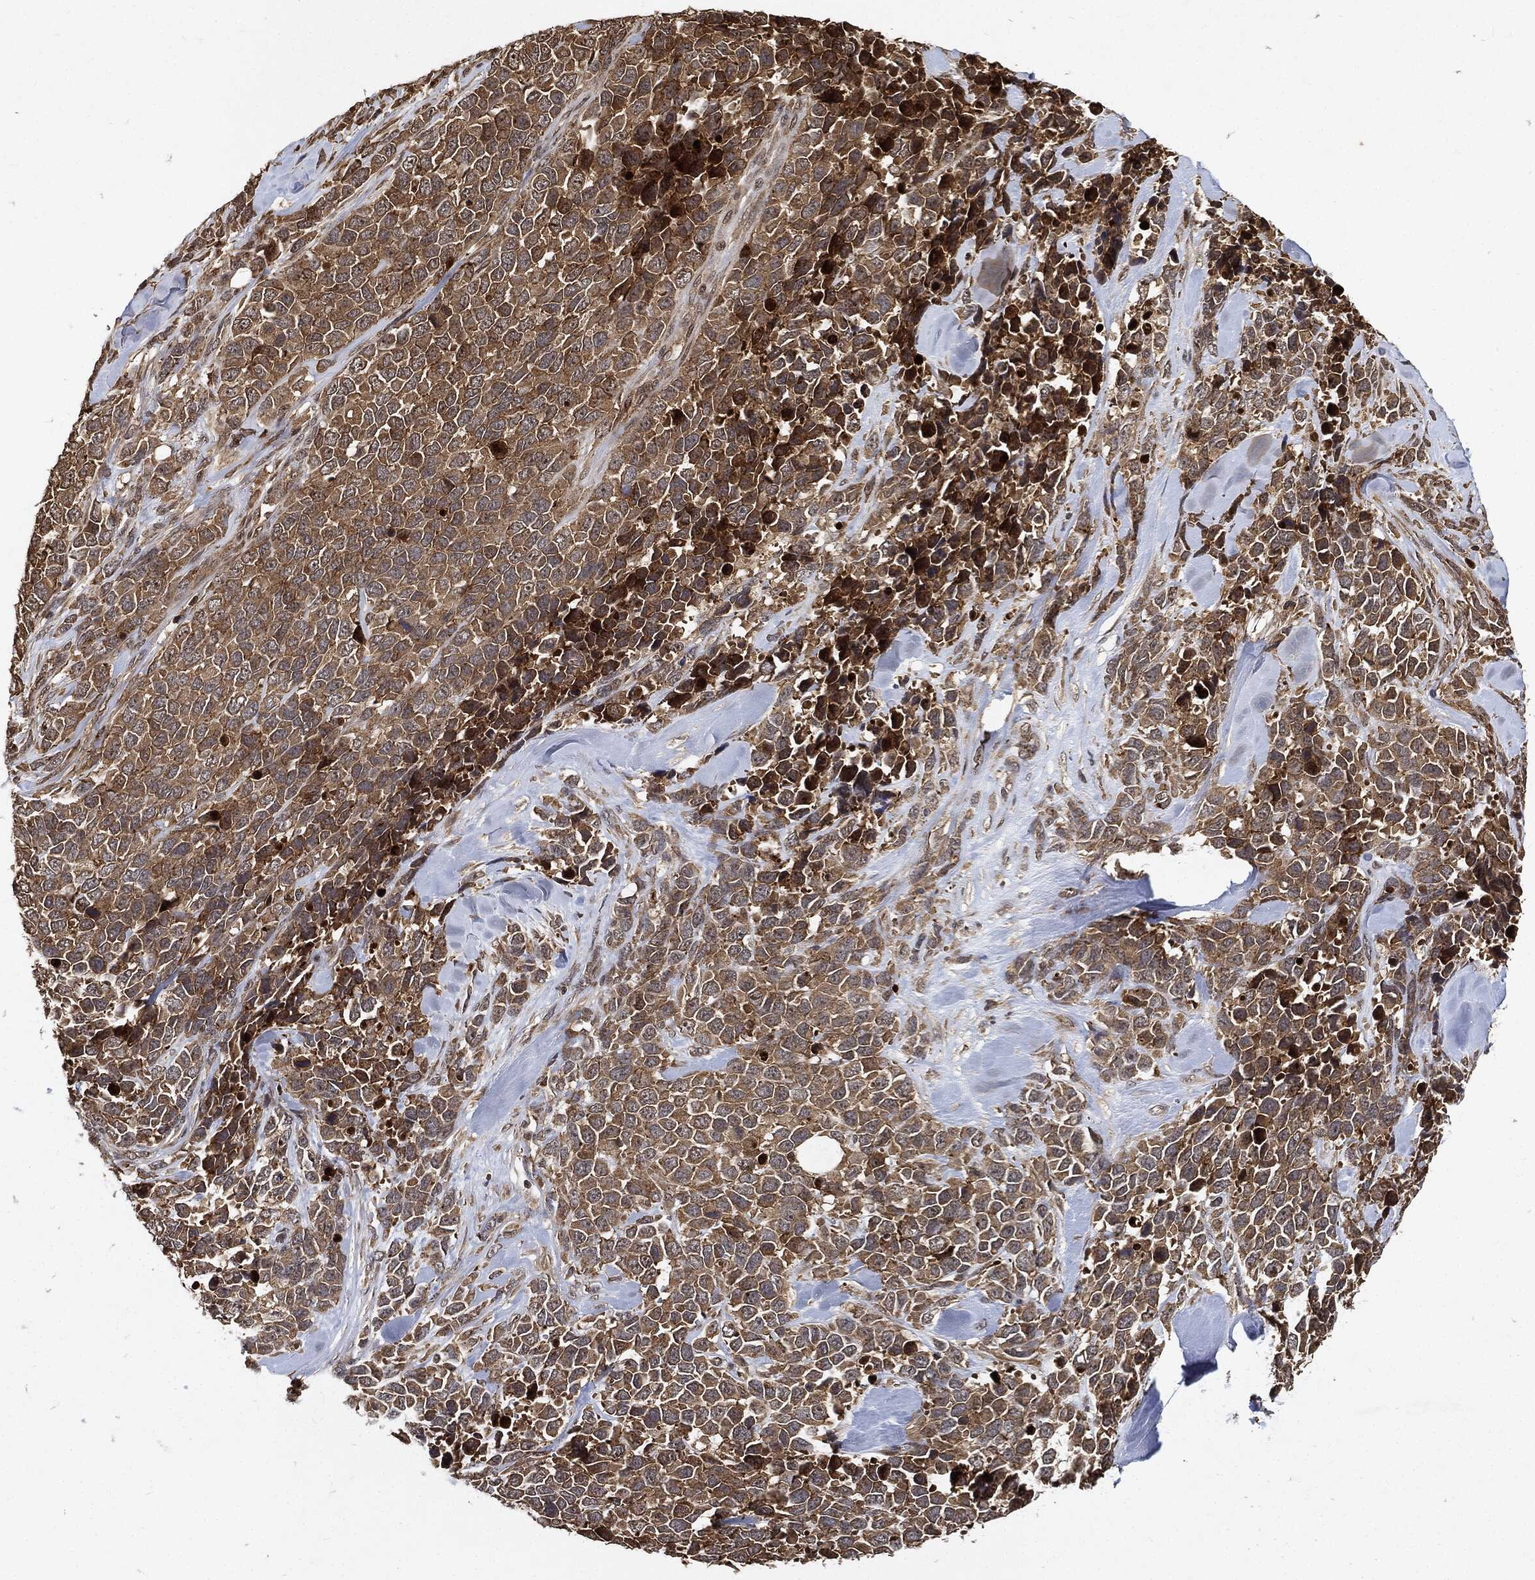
{"staining": {"intensity": "moderate", "quantity": ">75%", "location": "cytoplasmic/membranous"}, "tissue": "melanoma", "cell_type": "Tumor cells", "image_type": "cancer", "snomed": [{"axis": "morphology", "description": "Malignant melanoma, Metastatic site"}, {"axis": "topography", "description": "Skin"}], "caption": "IHC of melanoma displays medium levels of moderate cytoplasmic/membranous expression in approximately >75% of tumor cells. IHC stains the protein in brown and the nuclei are stained blue.", "gene": "ZNF226", "patient": {"sex": "male", "age": 84}}